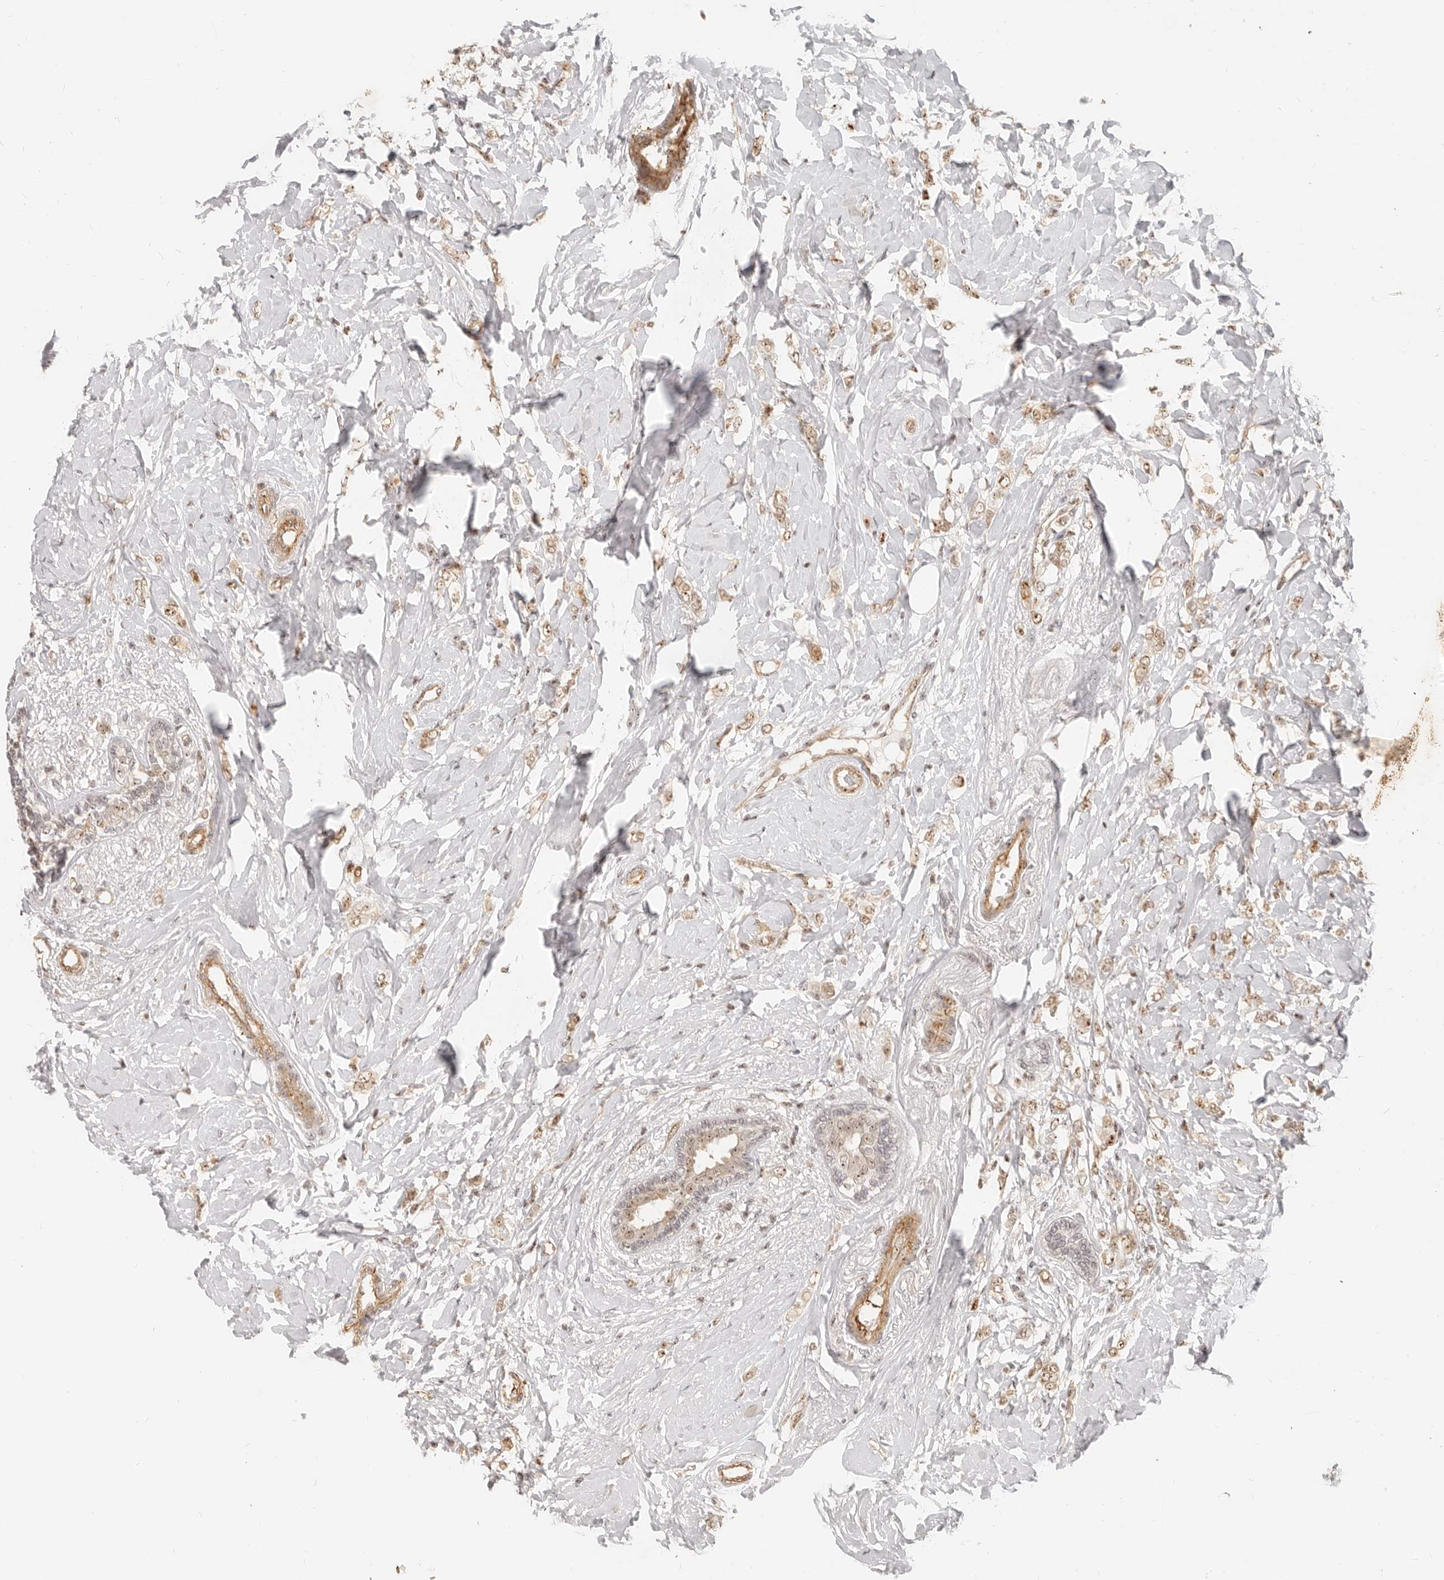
{"staining": {"intensity": "weak", "quantity": ">75%", "location": "nuclear"}, "tissue": "breast cancer", "cell_type": "Tumor cells", "image_type": "cancer", "snomed": [{"axis": "morphology", "description": "Normal tissue, NOS"}, {"axis": "morphology", "description": "Lobular carcinoma"}, {"axis": "topography", "description": "Breast"}], "caption": "Approximately >75% of tumor cells in human breast cancer (lobular carcinoma) exhibit weak nuclear protein expression as visualized by brown immunohistochemical staining.", "gene": "BAP1", "patient": {"sex": "female", "age": 47}}